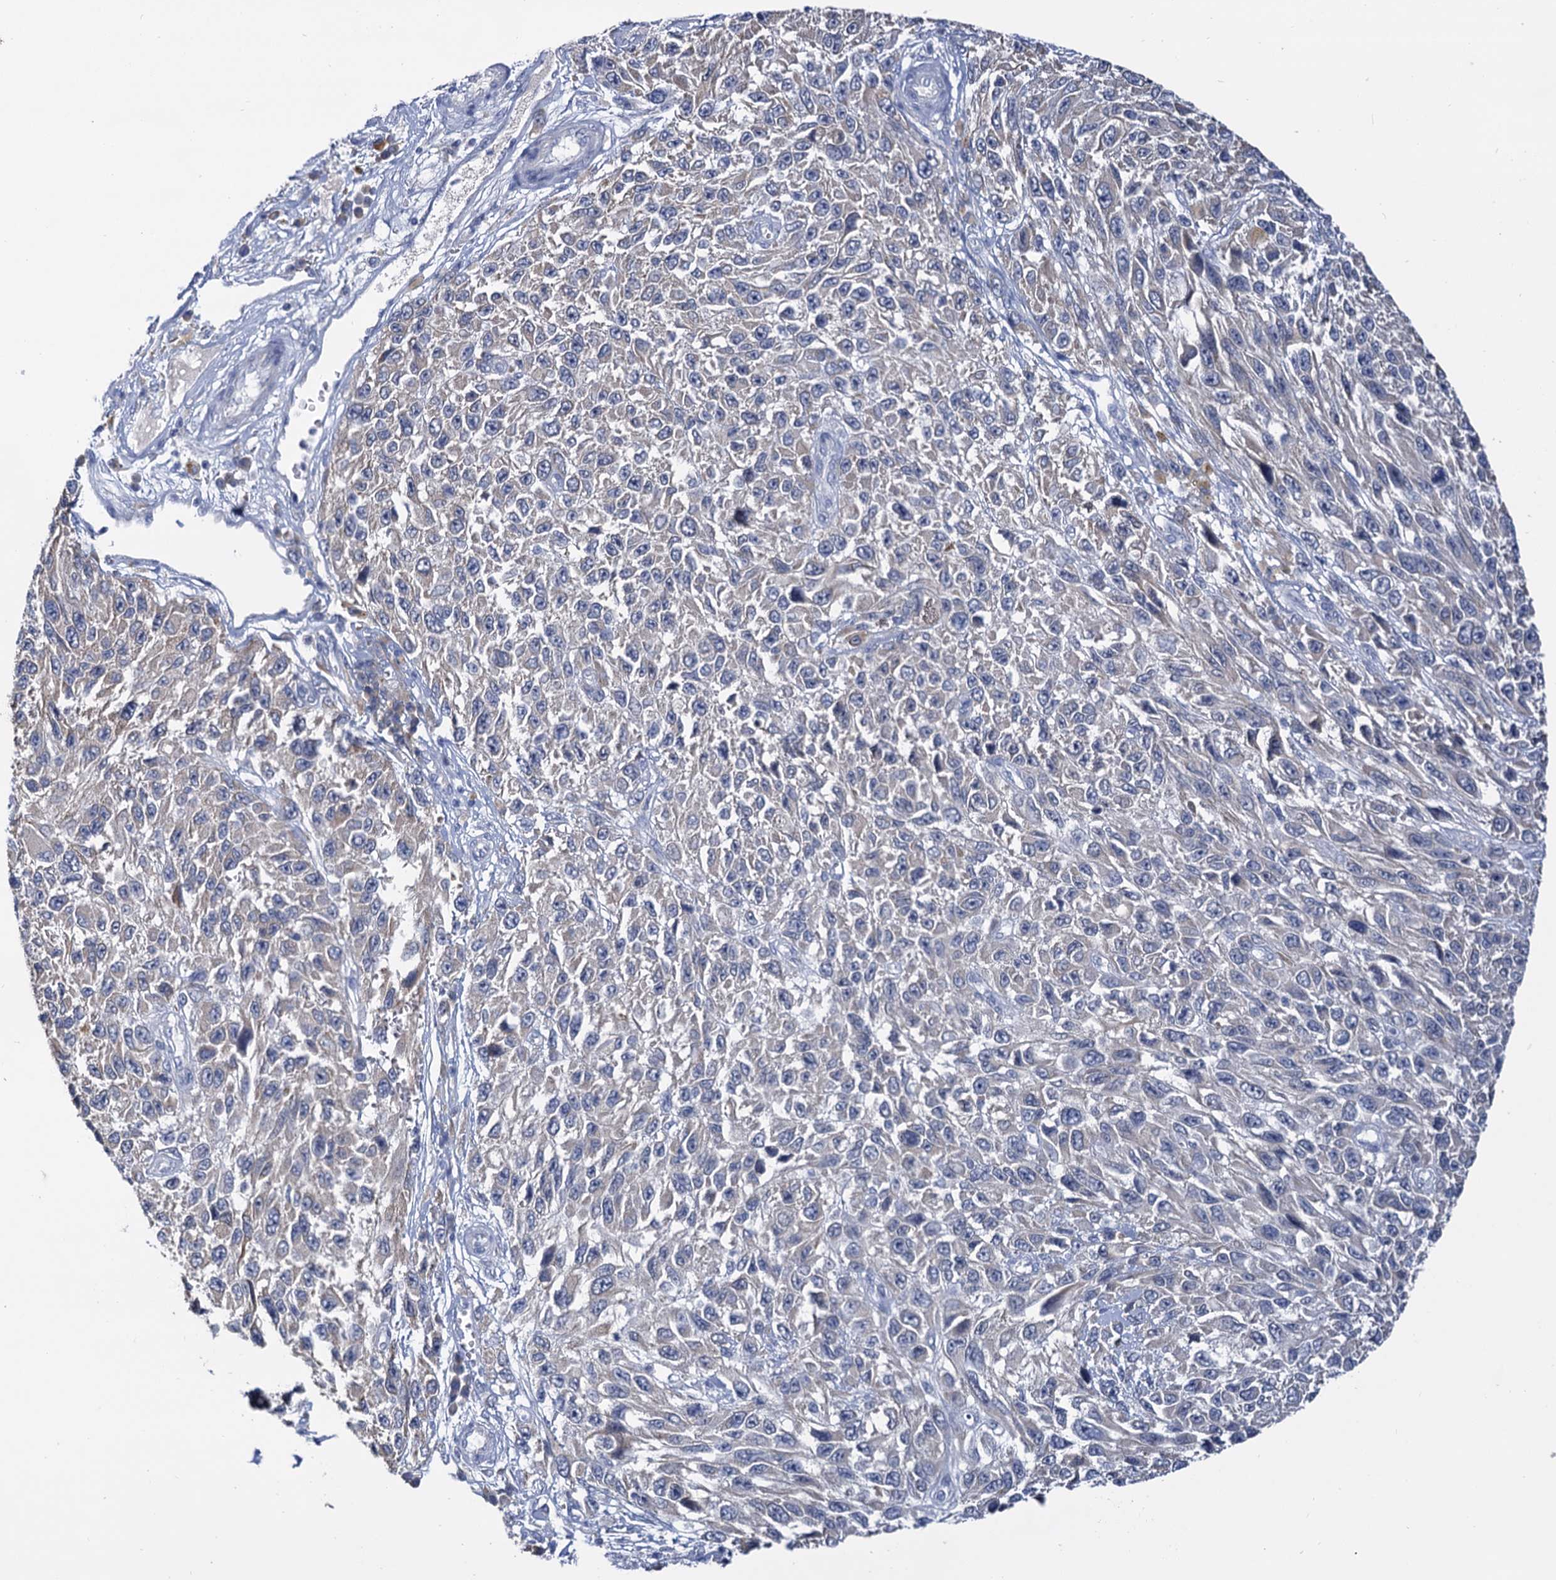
{"staining": {"intensity": "negative", "quantity": "none", "location": "none"}, "tissue": "melanoma", "cell_type": "Tumor cells", "image_type": "cancer", "snomed": [{"axis": "morphology", "description": "Normal tissue, NOS"}, {"axis": "morphology", "description": "Malignant melanoma, NOS"}, {"axis": "topography", "description": "Skin"}], "caption": "This image is of melanoma stained with immunohistochemistry to label a protein in brown with the nuclei are counter-stained blue. There is no expression in tumor cells.", "gene": "ANKRD42", "patient": {"sex": "female", "age": 96}}